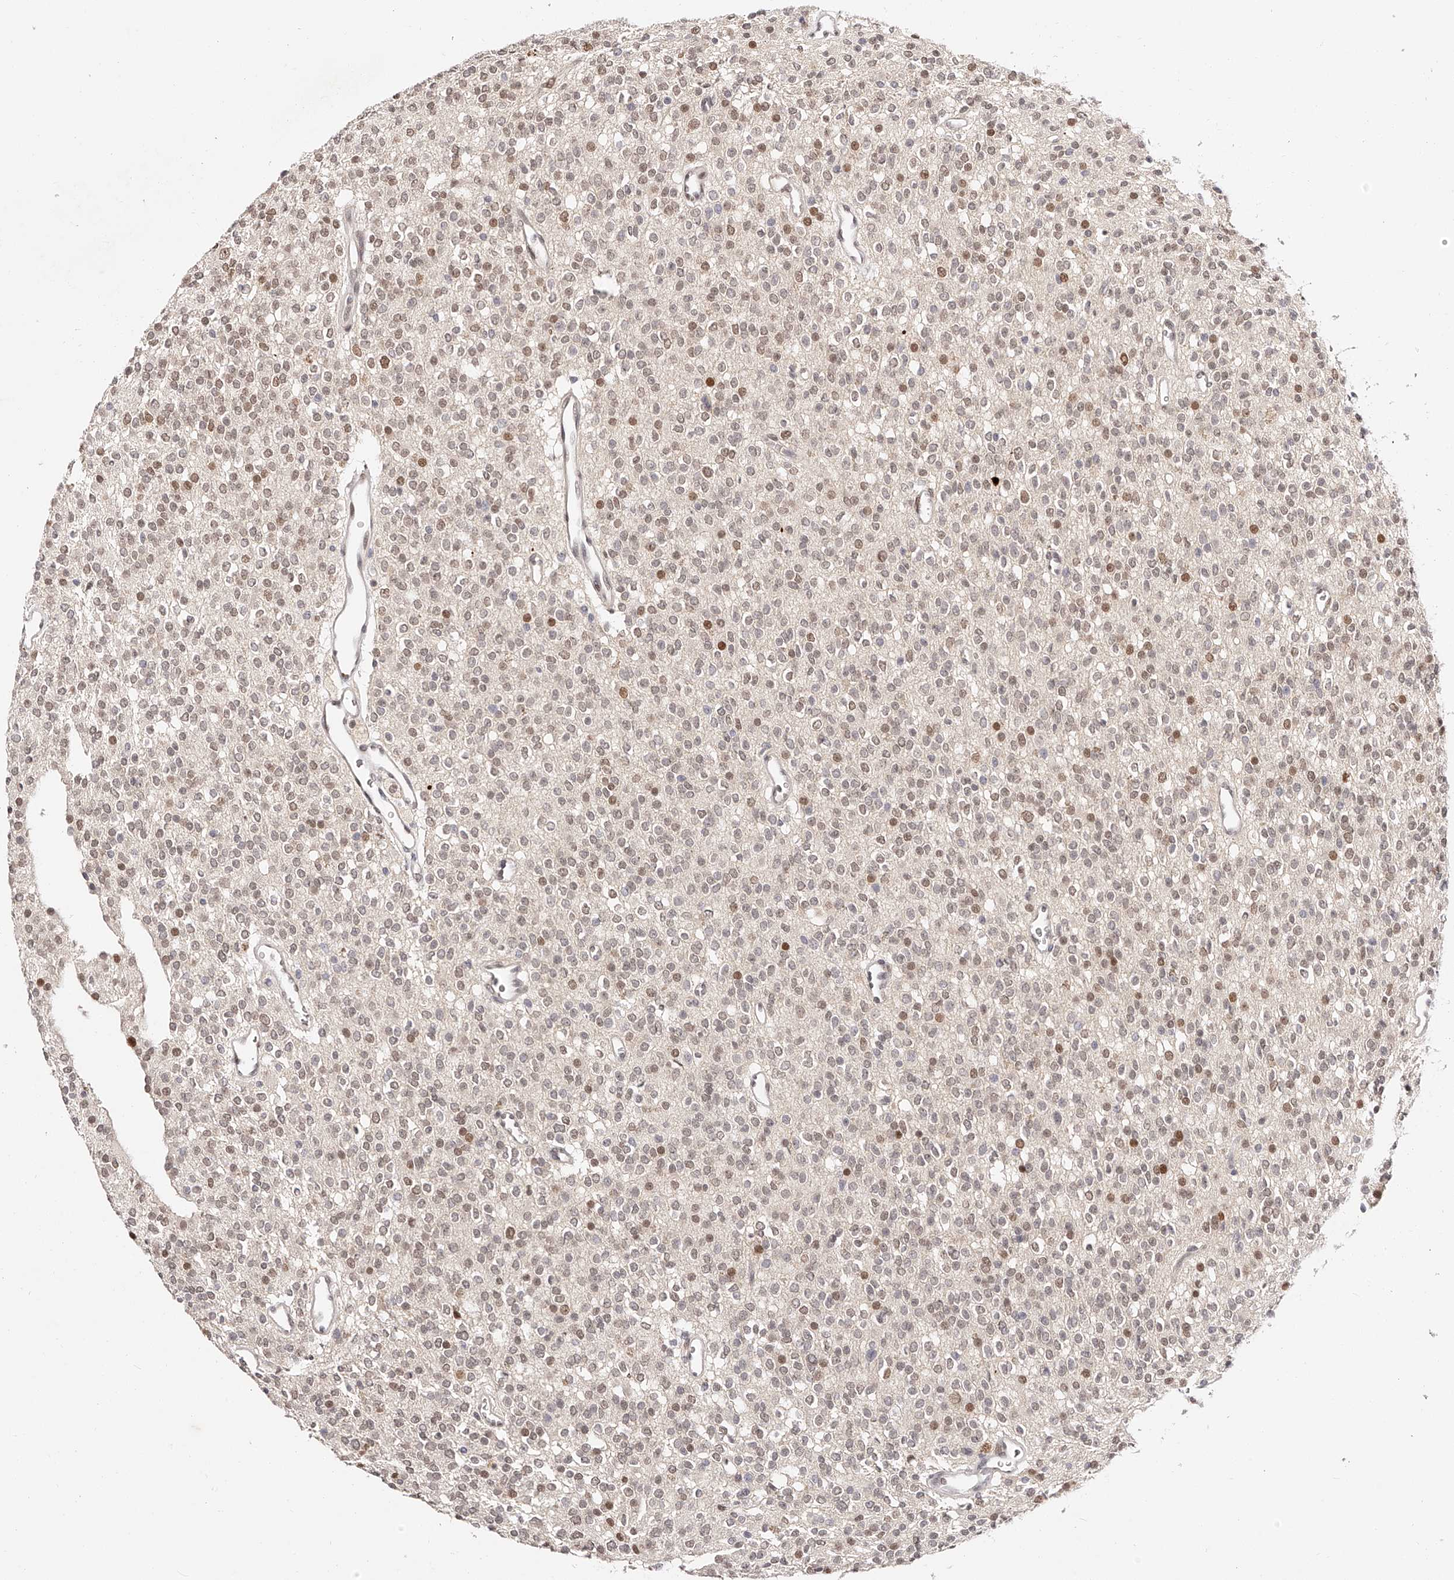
{"staining": {"intensity": "moderate", "quantity": ">75%", "location": "nuclear"}, "tissue": "glioma", "cell_type": "Tumor cells", "image_type": "cancer", "snomed": [{"axis": "morphology", "description": "Glioma, malignant, High grade"}, {"axis": "topography", "description": "Brain"}], "caption": "A histopathology image of human malignant glioma (high-grade) stained for a protein reveals moderate nuclear brown staining in tumor cells. (DAB (3,3'-diaminobenzidine) IHC with brightfield microscopy, high magnification).", "gene": "USF3", "patient": {"sex": "male", "age": 34}}